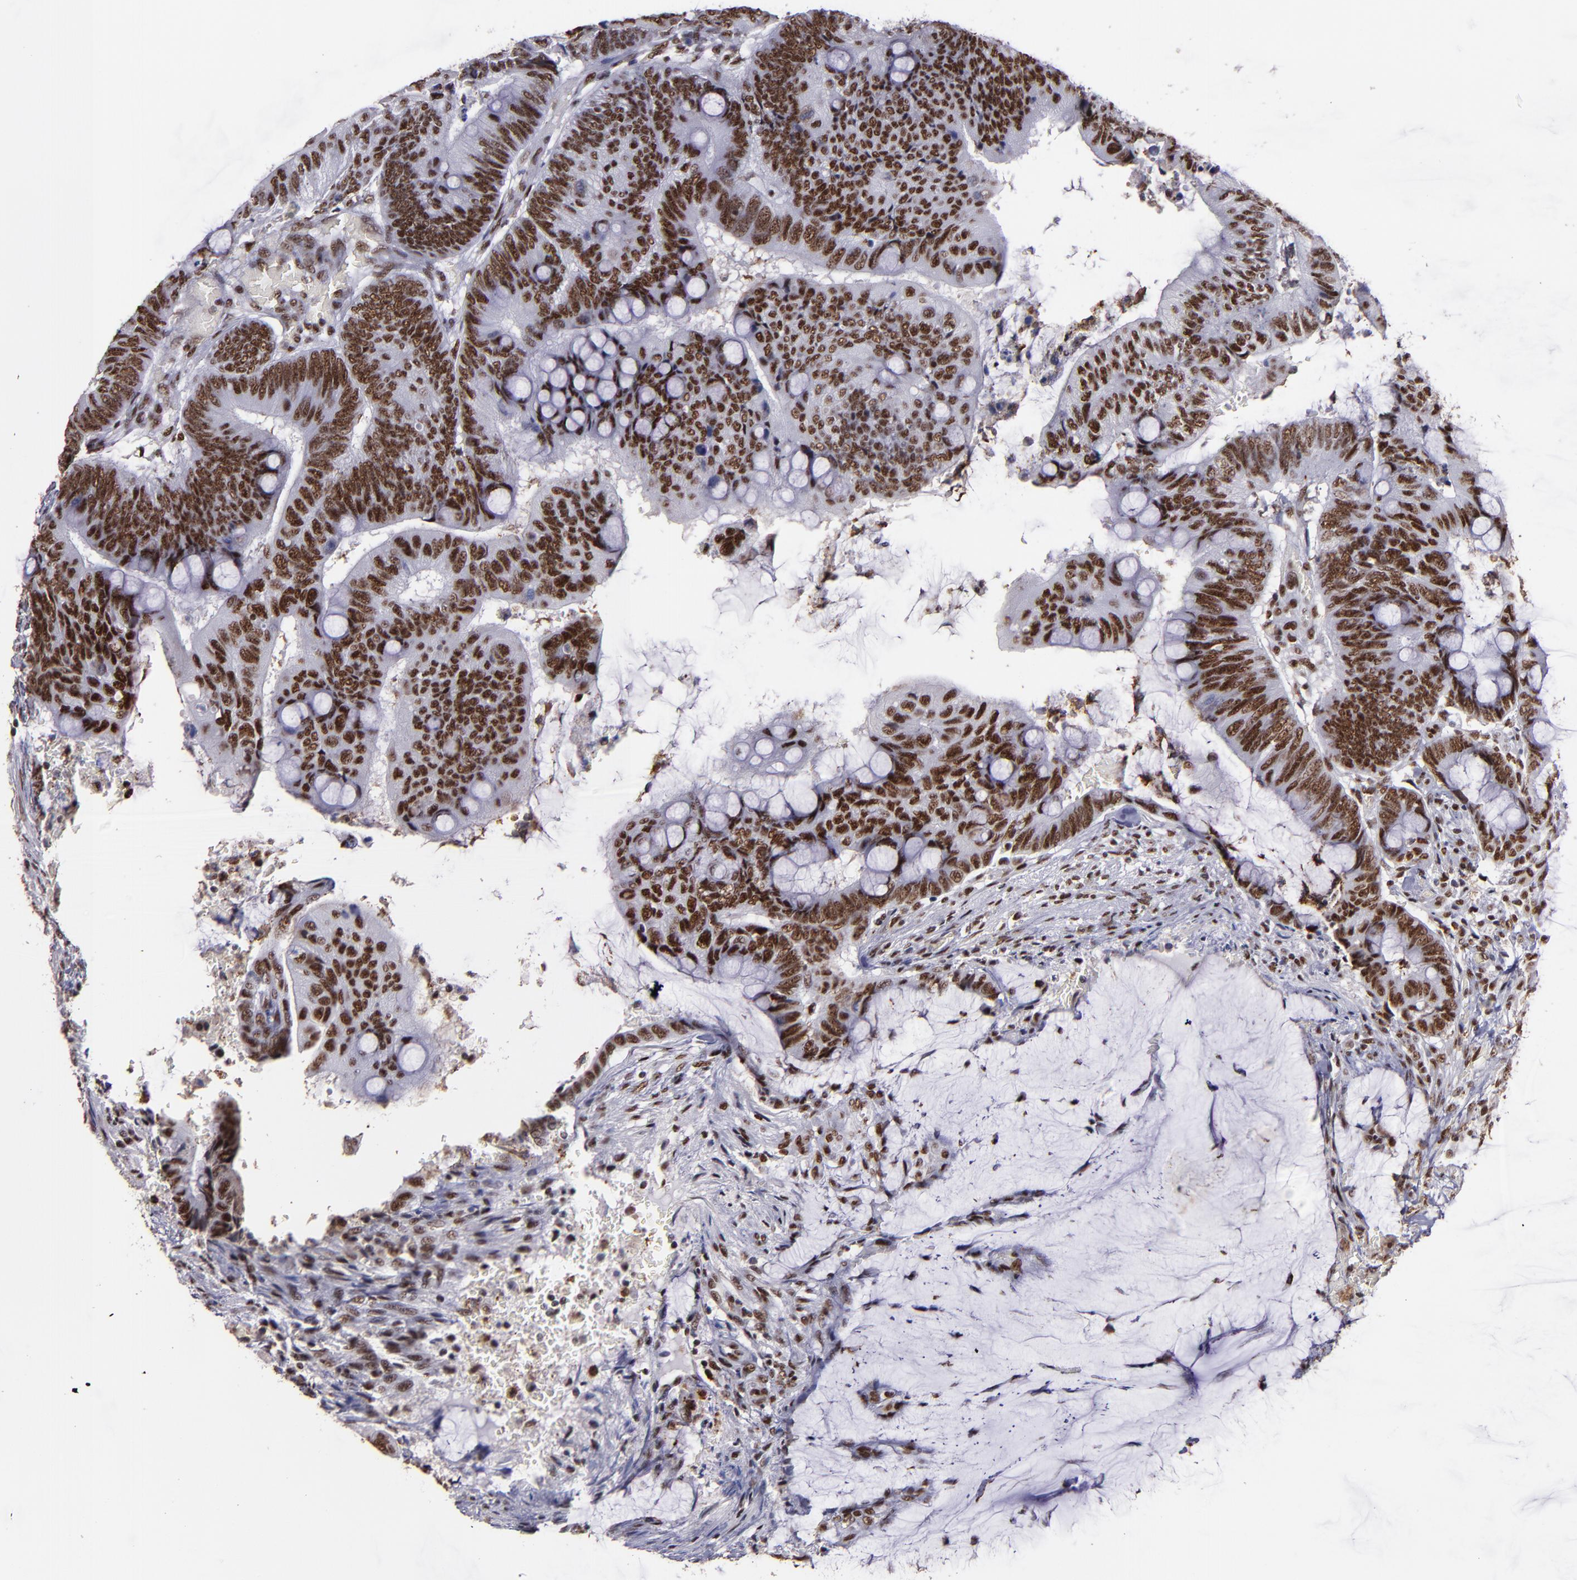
{"staining": {"intensity": "strong", "quantity": ">75%", "location": "nuclear"}, "tissue": "colorectal cancer", "cell_type": "Tumor cells", "image_type": "cancer", "snomed": [{"axis": "morphology", "description": "Normal tissue, NOS"}, {"axis": "morphology", "description": "Adenocarcinoma, NOS"}, {"axis": "topography", "description": "Rectum"}], "caption": "Colorectal cancer (adenocarcinoma) was stained to show a protein in brown. There is high levels of strong nuclear staining in about >75% of tumor cells. (DAB (3,3'-diaminobenzidine) = brown stain, brightfield microscopy at high magnification).", "gene": "PPP4R3A", "patient": {"sex": "male", "age": 92}}